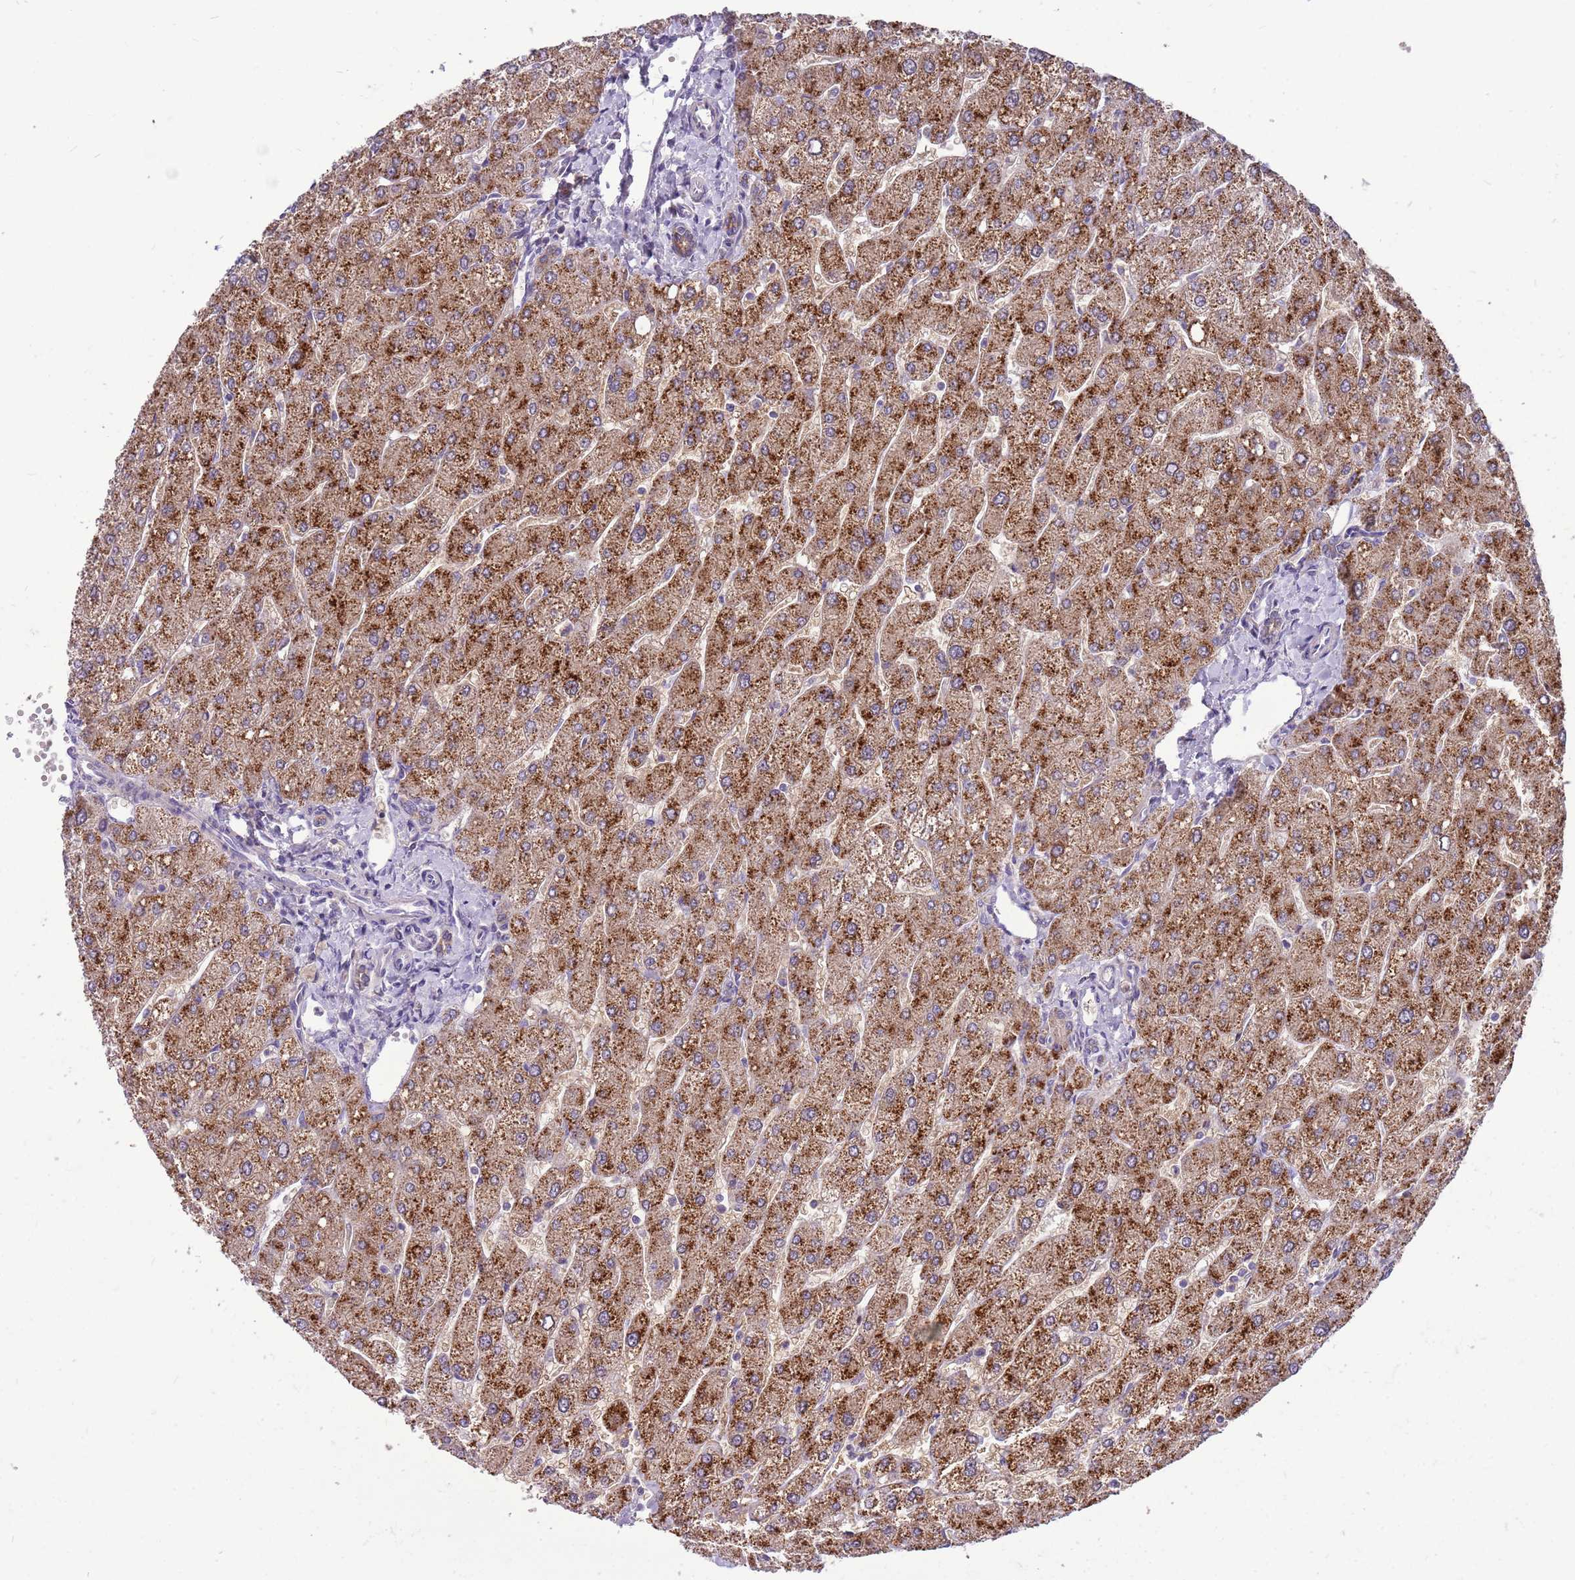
{"staining": {"intensity": "moderate", "quantity": ">75%", "location": "cytoplasmic/membranous"}, "tissue": "liver", "cell_type": "Cholangiocytes", "image_type": "normal", "snomed": [{"axis": "morphology", "description": "Normal tissue, NOS"}, {"axis": "topography", "description": "Liver"}], "caption": "Cholangiocytes show medium levels of moderate cytoplasmic/membranous positivity in about >75% of cells in benign liver.", "gene": "WDR90", "patient": {"sex": "male", "age": 55}}